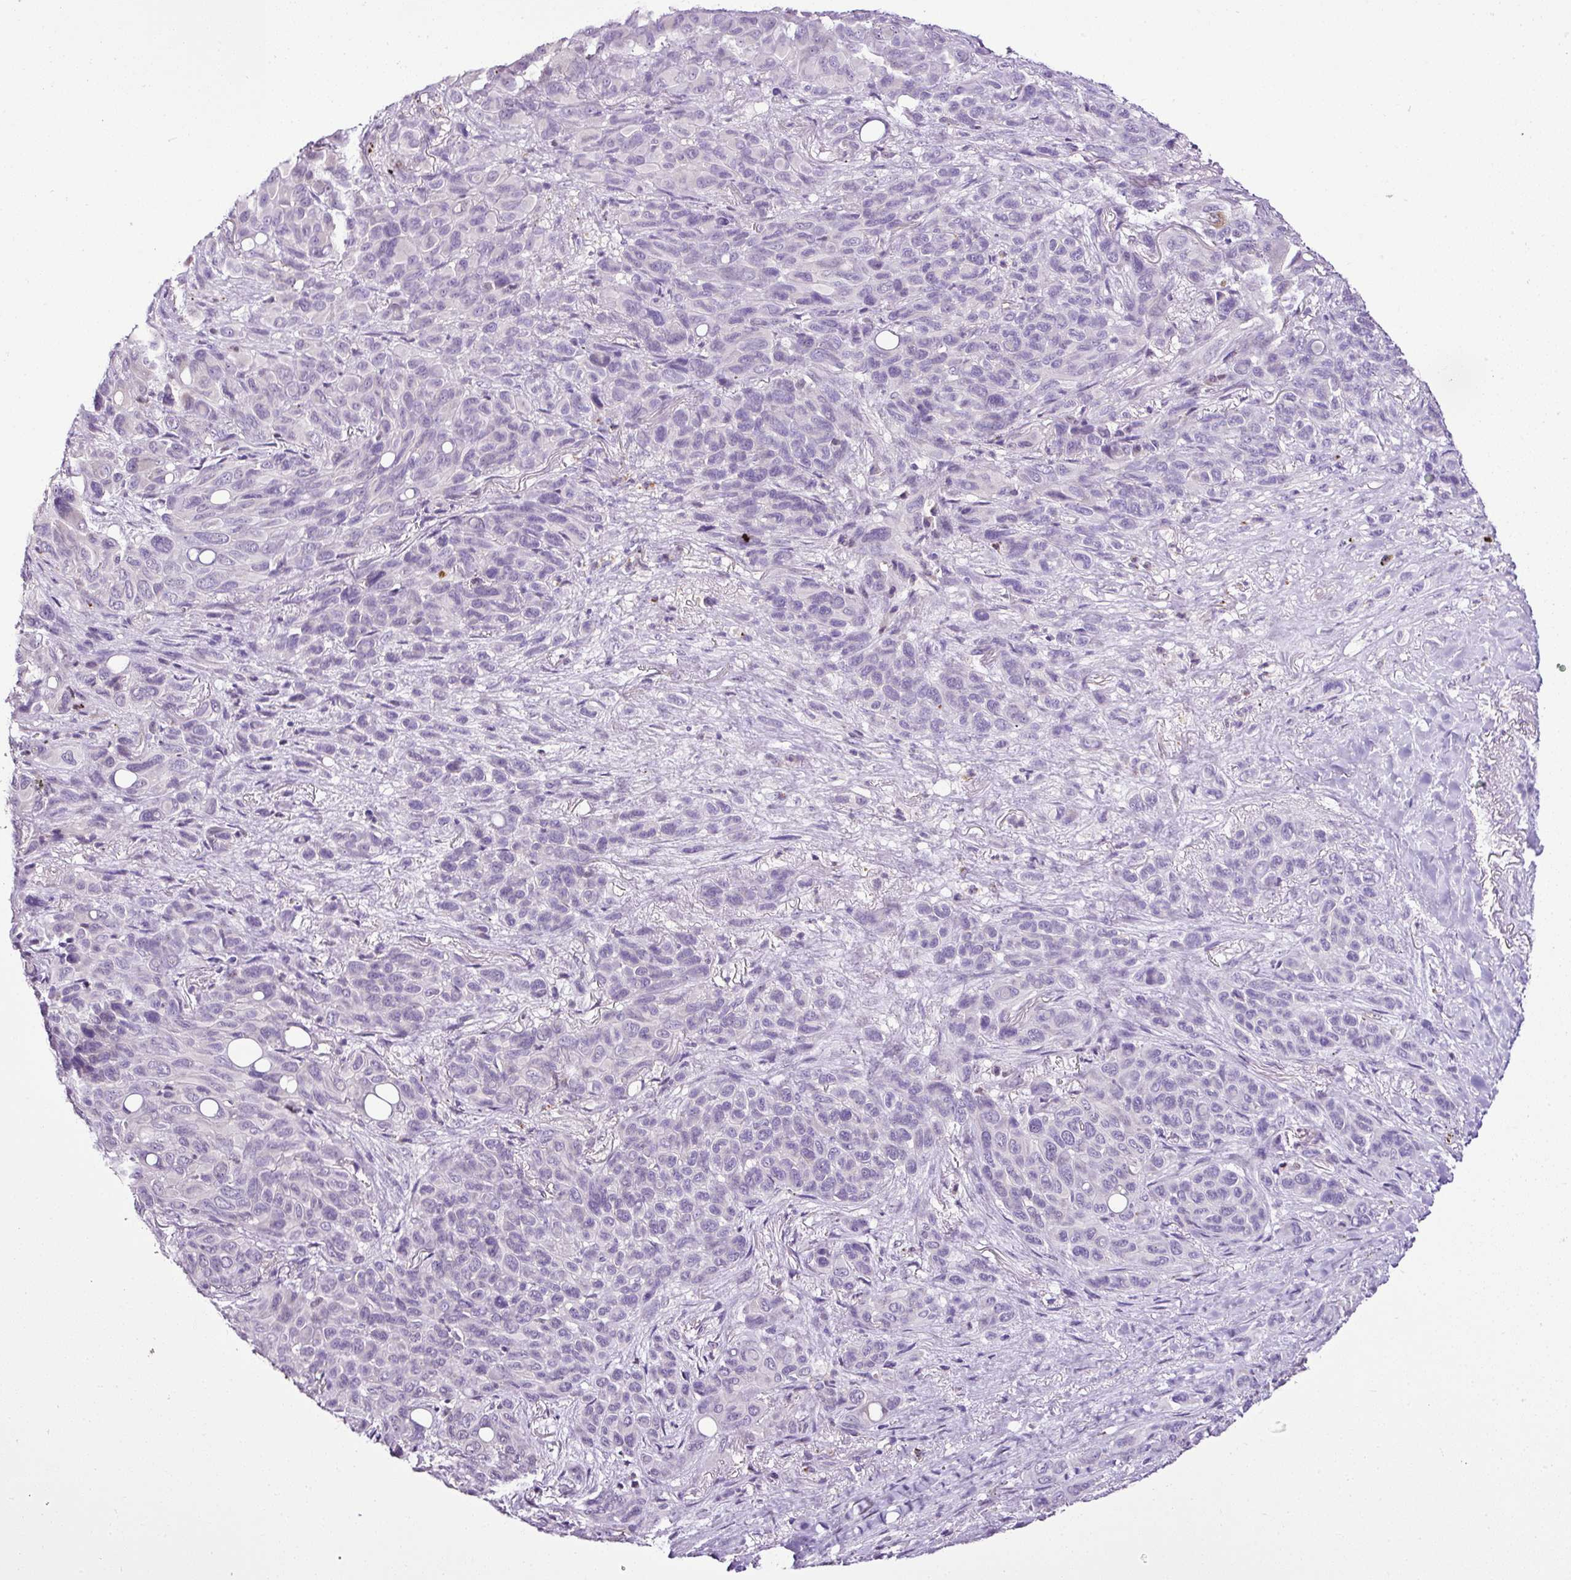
{"staining": {"intensity": "negative", "quantity": "none", "location": "none"}, "tissue": "melanoma", "cell_type": "Tumor cells", "image_type": "cancer", "snomed": [{"axis": "morphology", "description": "Malignant melanoma, Metastatic site"}, {"axis": "topography", "description": "Lung"}], "caption": "Immunohistochemistry micrograph of human malignant melanoma (metastatic site) stained for a protein (brown), which reveals no expression in tumor cells.", "gene": "ESR1", "patient": {"sex": "male", "age": 48}}